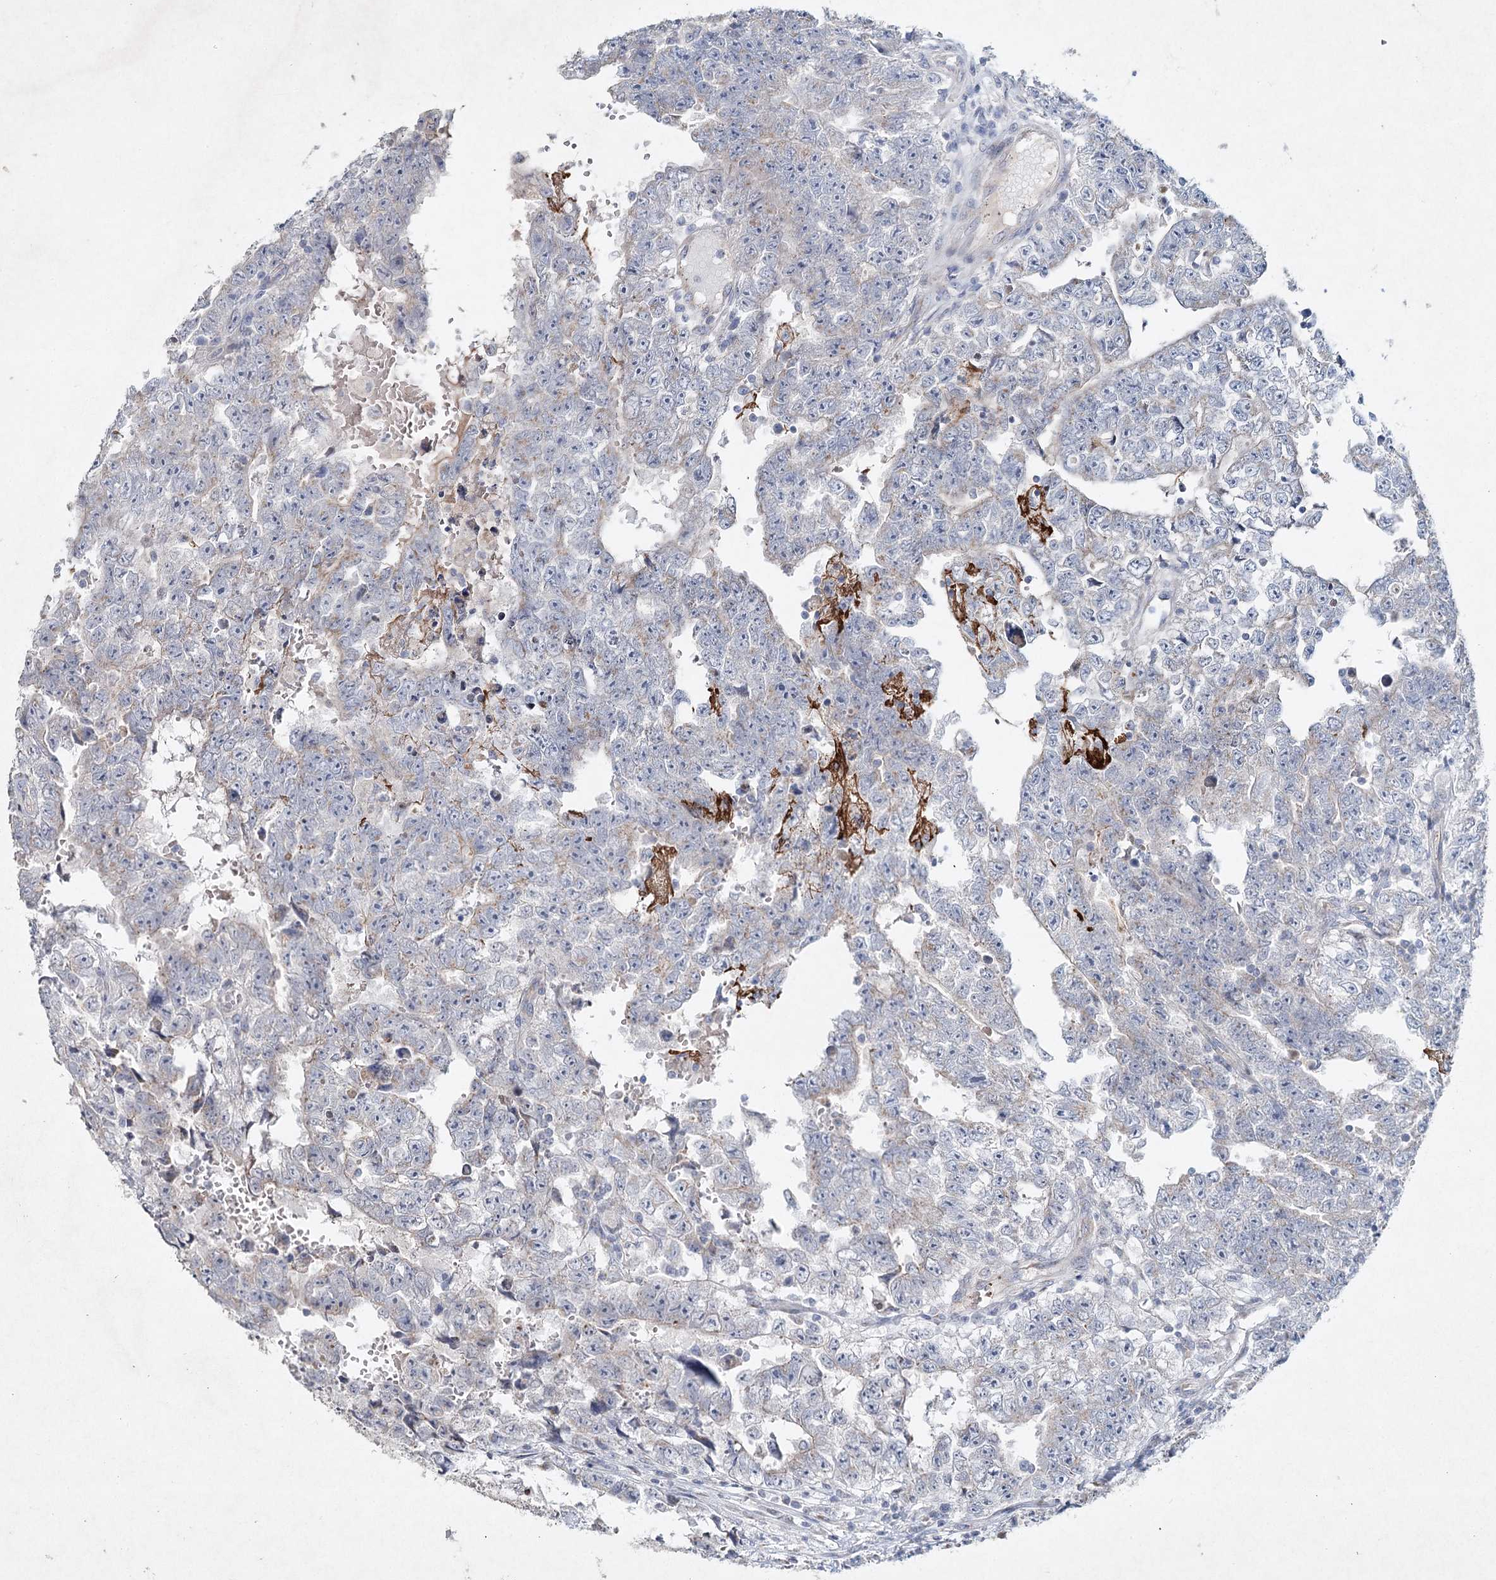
{"staining": {"intensity": "weak", "quantity": "<25%", "location": "cytoplasmic/membranous"}, "tissue": "testis cancer", "cell_type": "Tumor cells", "image_type": "cancer", "snomed": [{"axis": "morphology", "description": "Carcinoma, Embryonal, NOS"}, {"axis": "topography", "description": "Testis"}], "caption": "An immunohistochemistry (IHC) photomicrograph of testis embryonal carcinoma is shown. There is no staining in tumor cells of testis embryonal carcinoma. The staining was performed using DAB to visualize the protein expression in brown, while the nuclei were stained in blue with hematoxylin (Magnification: 20x).", "gene": "RFX6", "patient": {"sex": "male", "age": 25}}